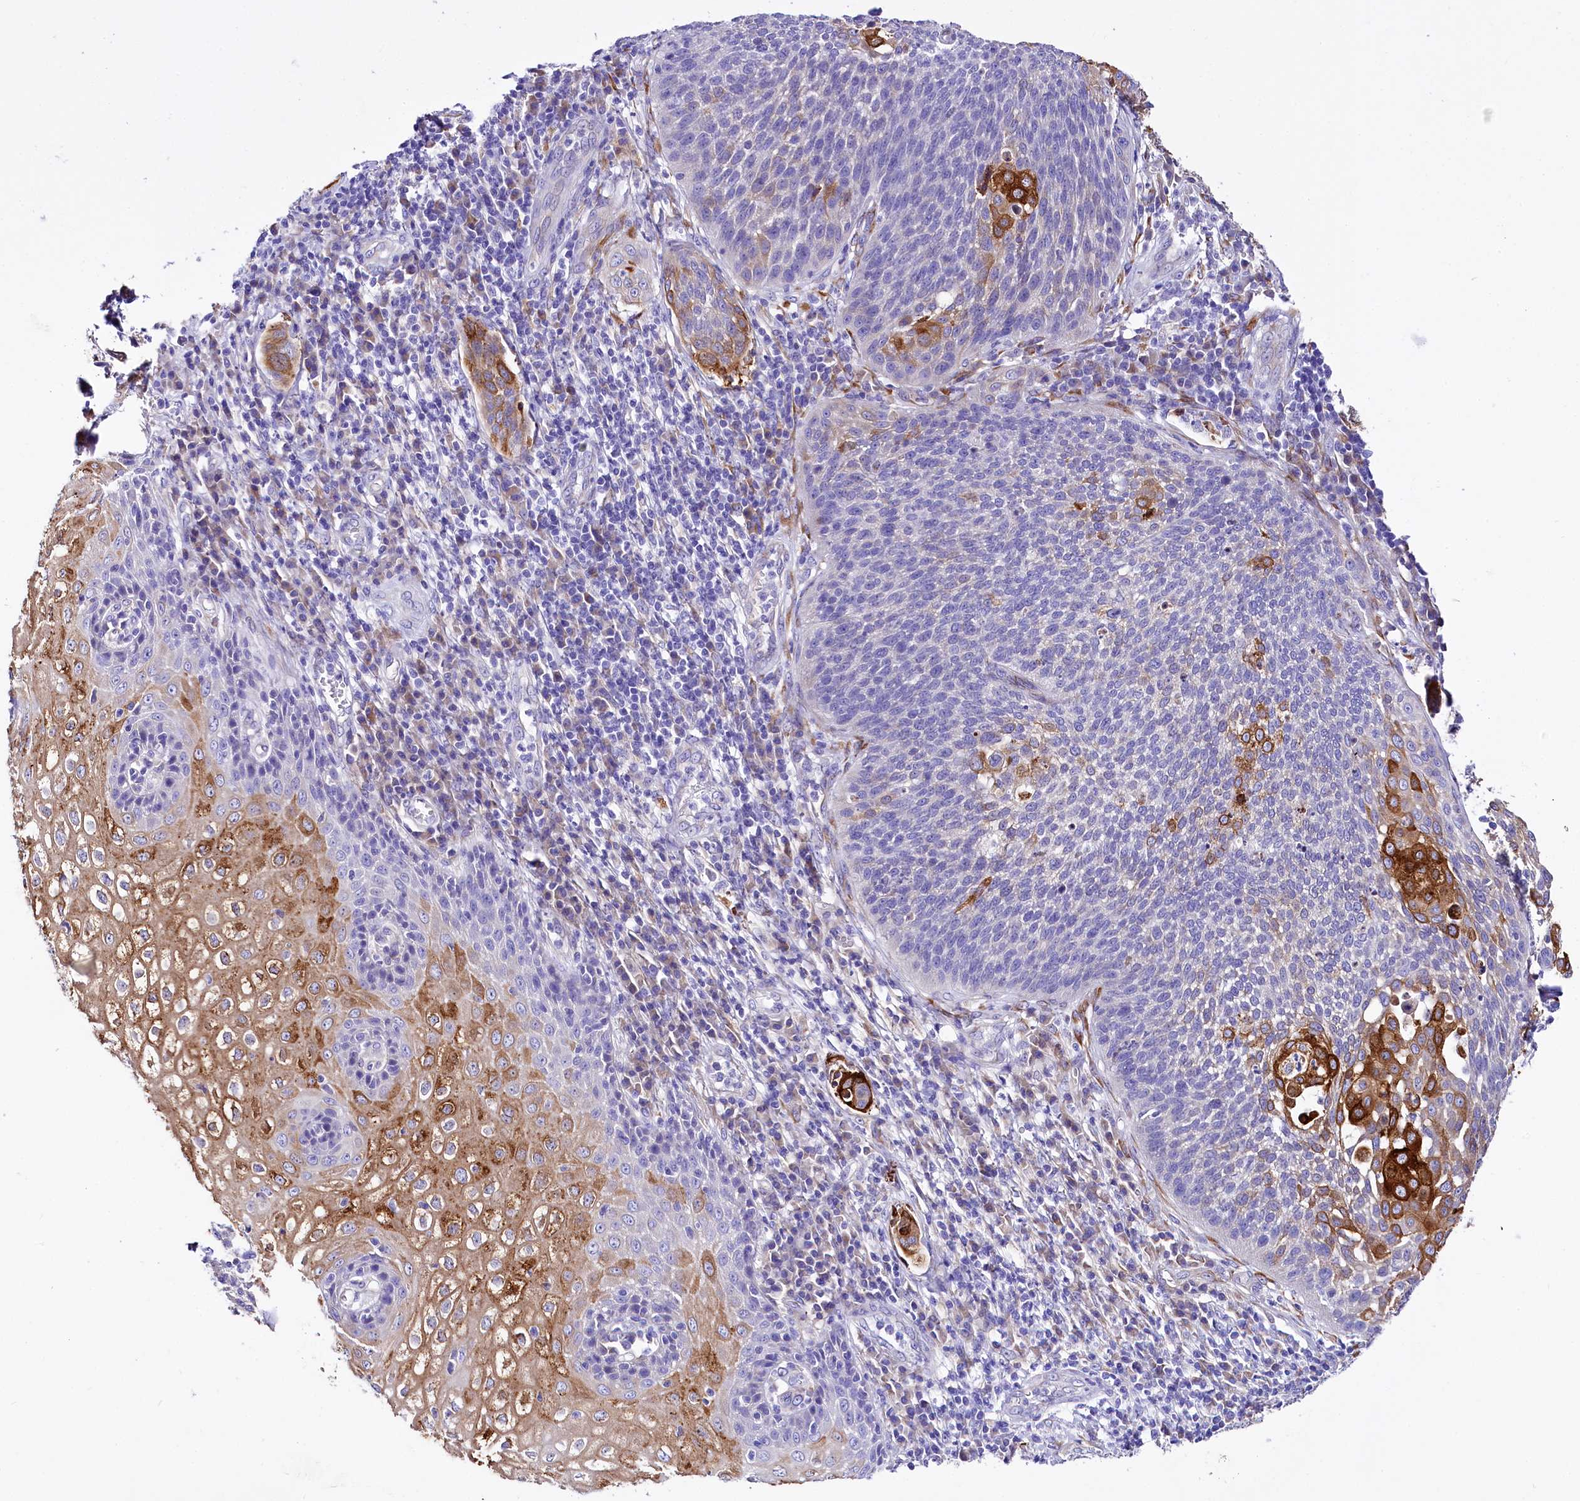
{"staining": {"intensity": "strong", "quantity": "<25%", "location": "cytoplasmic/membranous"}, "tissue": "cervical cancer", "cell_type": "Tumor cells", "image_type": "cancer", "snomed": [{"axis": "morphology", "description": "Squamous cell carcinoma, NOS"}, {"axis": "topography", "description": "Cervix"}], "caption": "Immunohistochemical staining of human cervical cancer displays medium levels of strong cytoplasmic/membranous protein positivity in approximately <25% of tumor cells. (DAB IHC with brightfield microscopy, high magnification).", "gene": "A2ML1", "patient": {"sex": "female", "age": 34}}